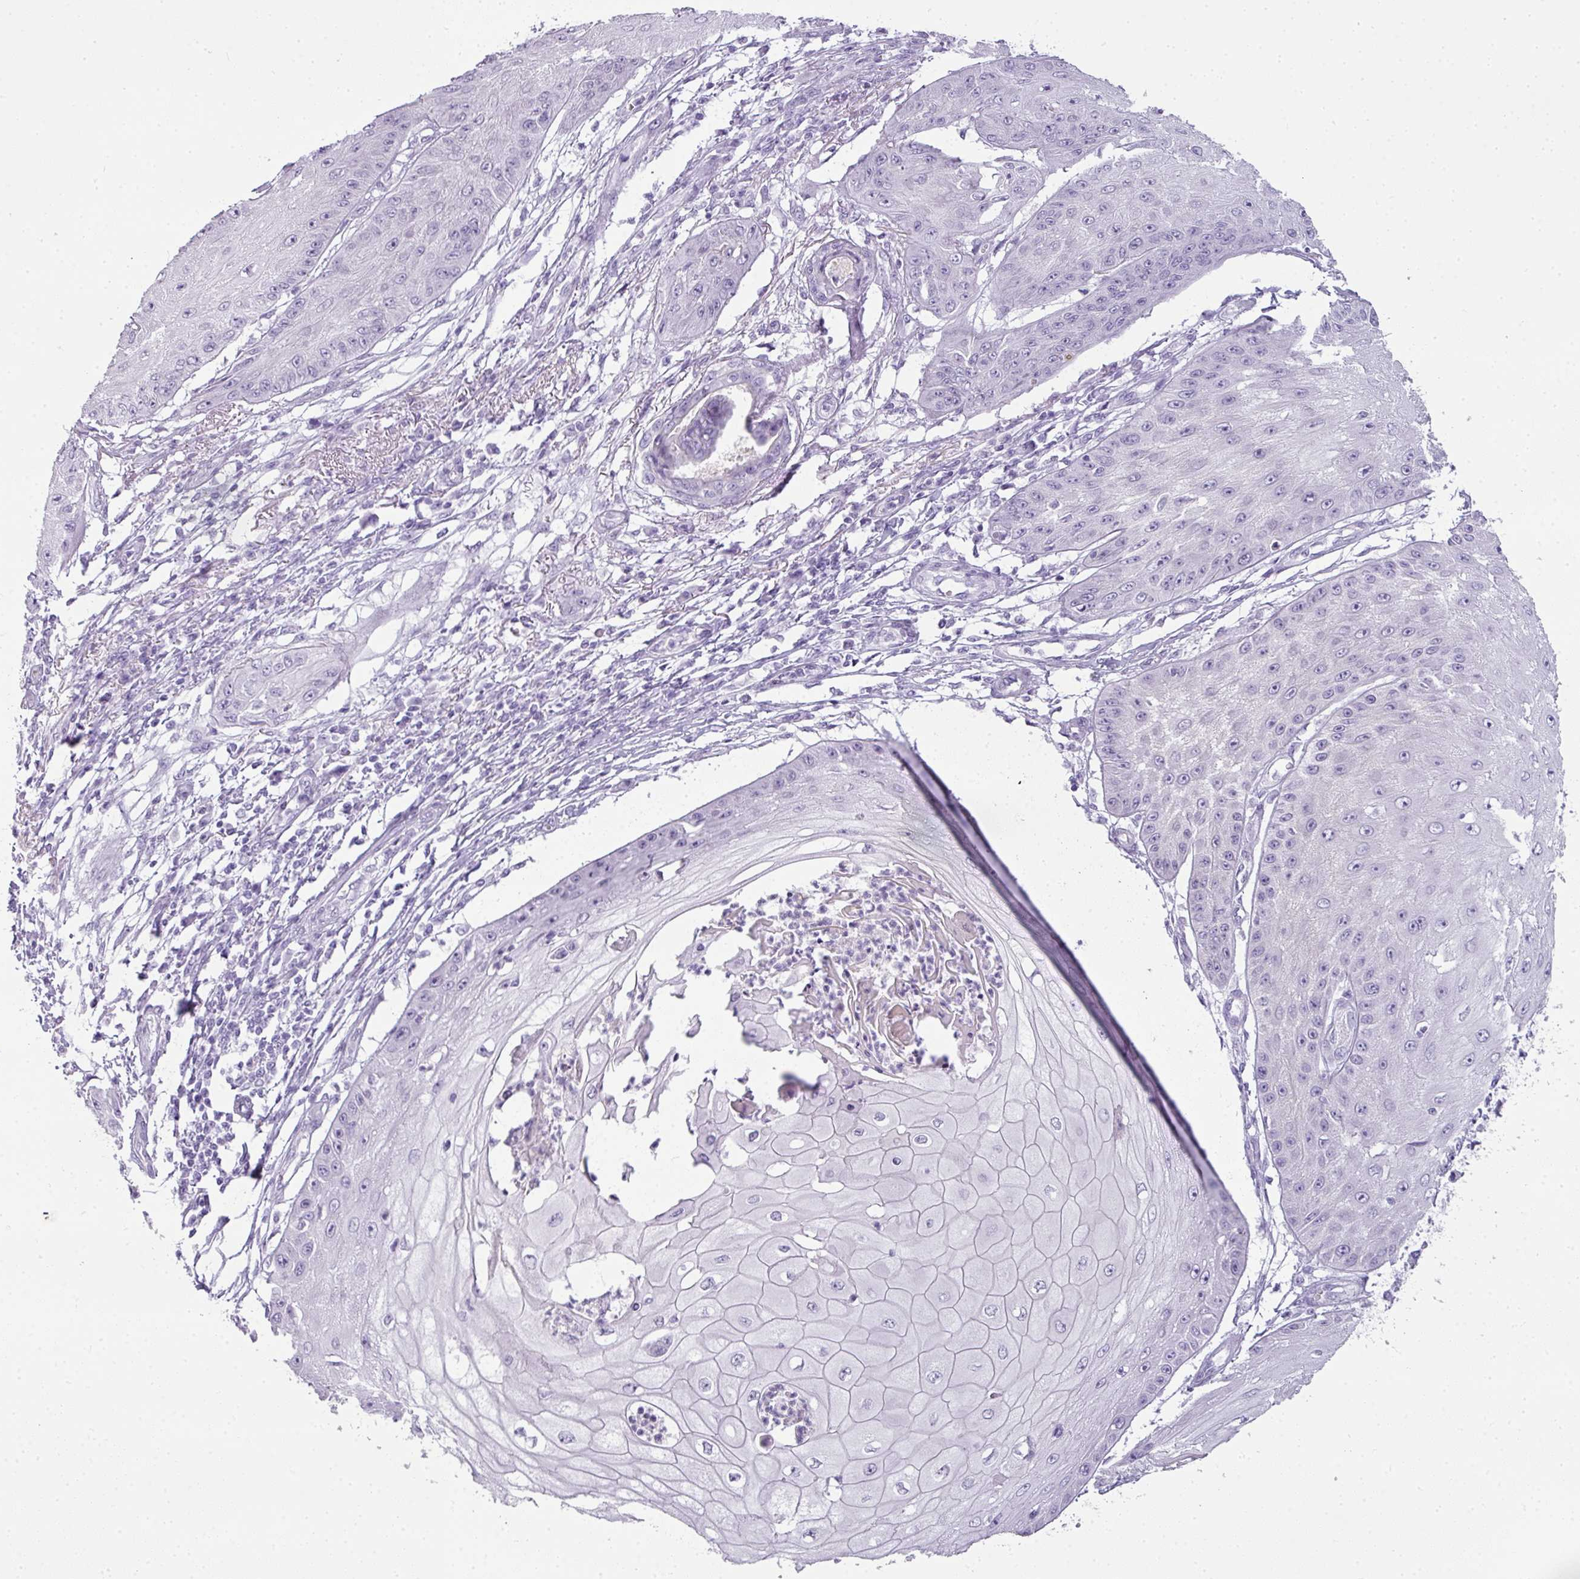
{"staining": {"intensity": "negative", "quantity": "none", "location": "none"}, "tissue": "skin cancer", "cell_type": "Tumor cells", "image_type": "cancer", "snomed": [{"axis": "morphology", "description": "Squamous cell carcinoma, NOS"}, {"axis": "topography", "description": "Skin"}], "caption": "This is an immunohistochemistry micrograph of human skin cancer. There is no expression in tumor cells.", "gene": "RBMY1F", "patient": {"sex": "male", "age": 70}}